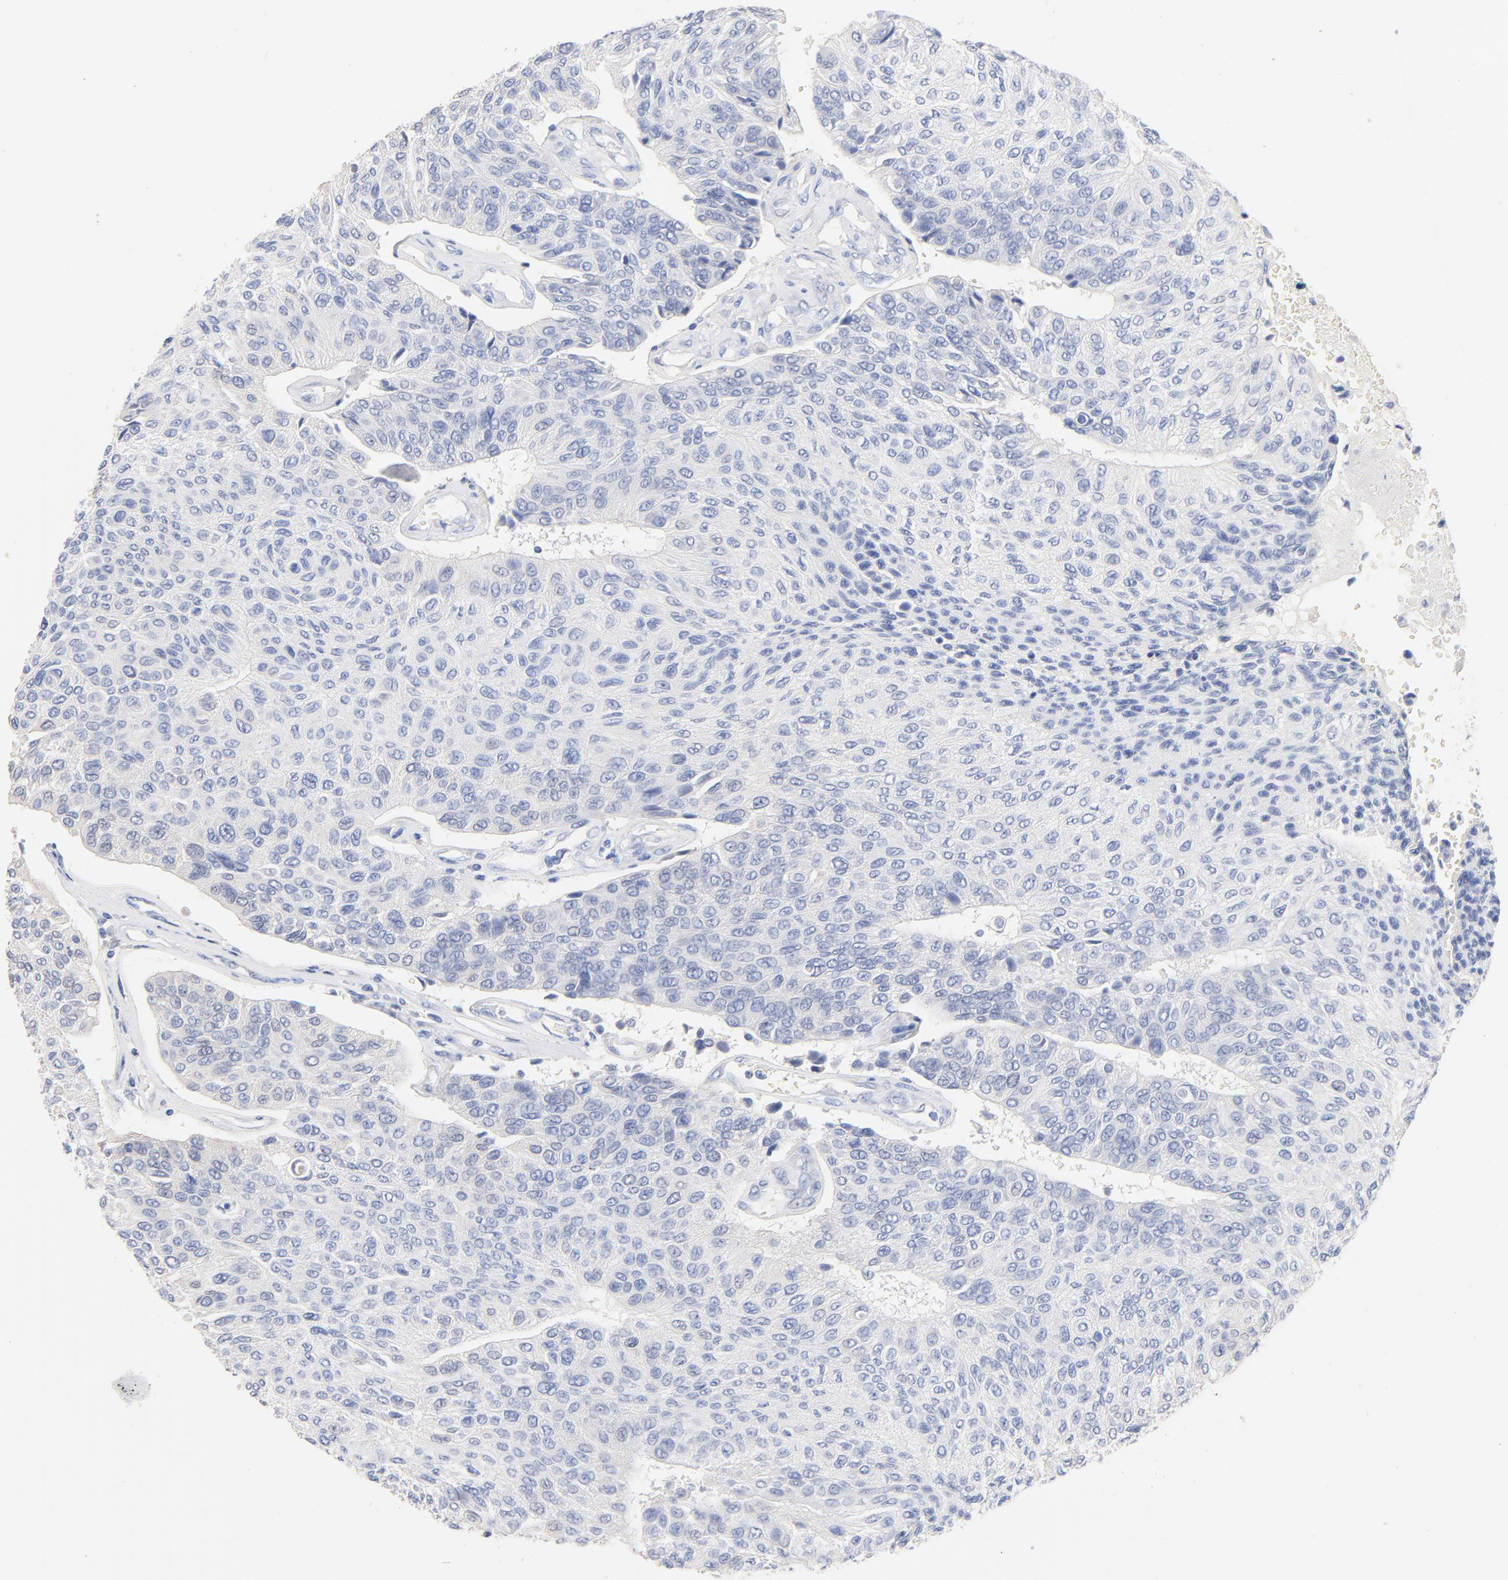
{"staining": {"intensity": "negative", "quantity": "none", "location": "none"}, "tissue": "urothelial cancer", "cell_type": "Tumor cells", "image_type": "cancer", "snomed": [{"axis": "morphology", "description": "Urothelial carcinoma, High grade"}, {"axis": "topography", "description": "Urinary bladder"}], "caption": "Tumor cells are negative for brown protein staining in urothelial cancer.", "gene": "CPS1", "patient": {"sex": "male", "age": 66}}